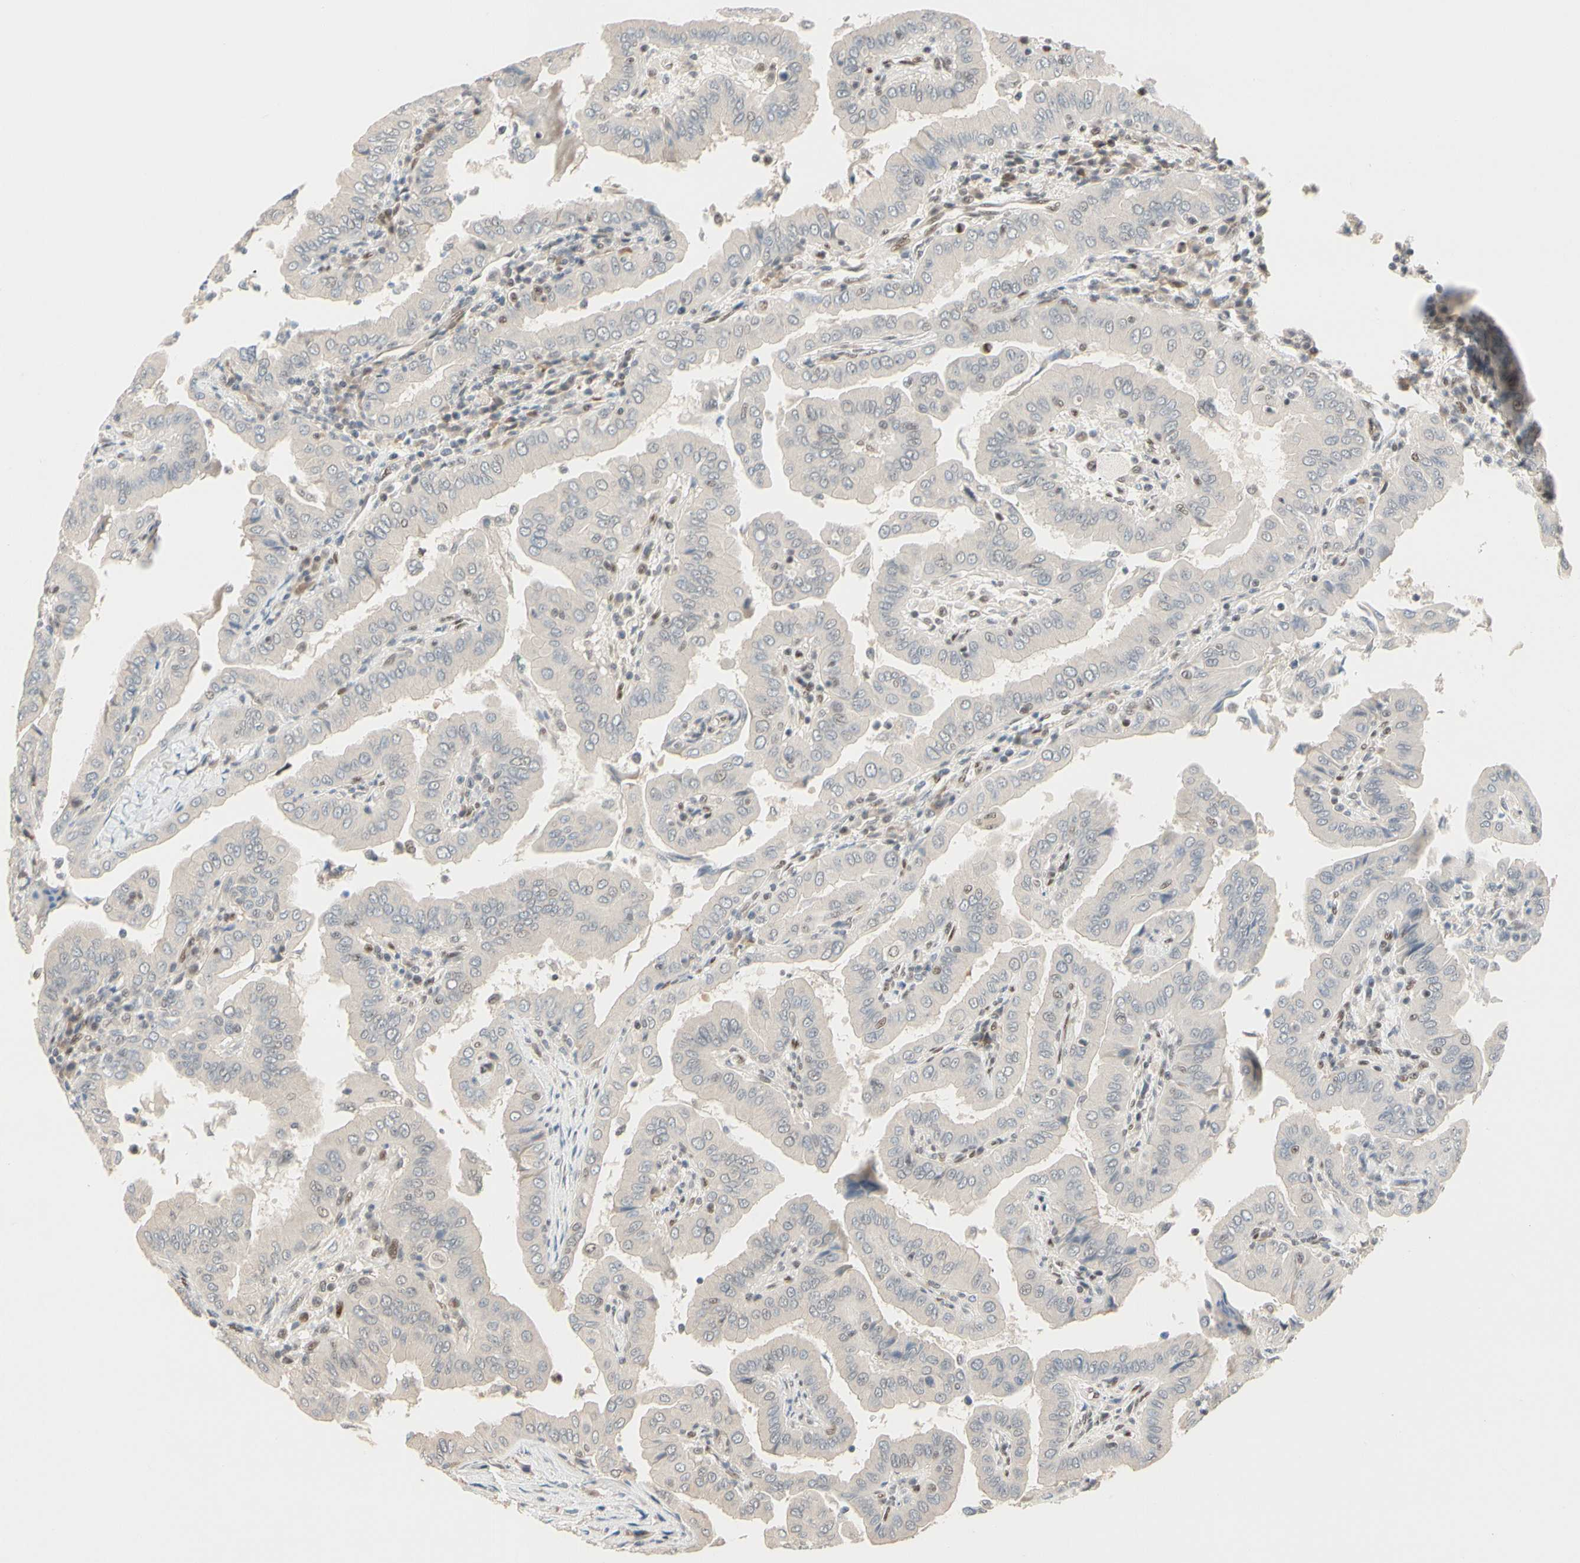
{"staining": {"intensity": "negative", "quantity": "none", "location": "none"}, "tissue": "thyroid cancer", "cell_type": "Tumor cells", "image_type": "cancer", "snomed": [{"axis": "morphology", "description": "Papillary adenocarcinoma, NOS"}, {"axis": "topography", "description": "Thyroid gland"}], "caption": "A histopathology image of human thyroid cancer is negative for staining in tumor cells. (Brightfield microscopy of DAB immunohistochemistry at high magnification).", "gene": "TAF4", "patient": {"sex": "male", "age": 33}}